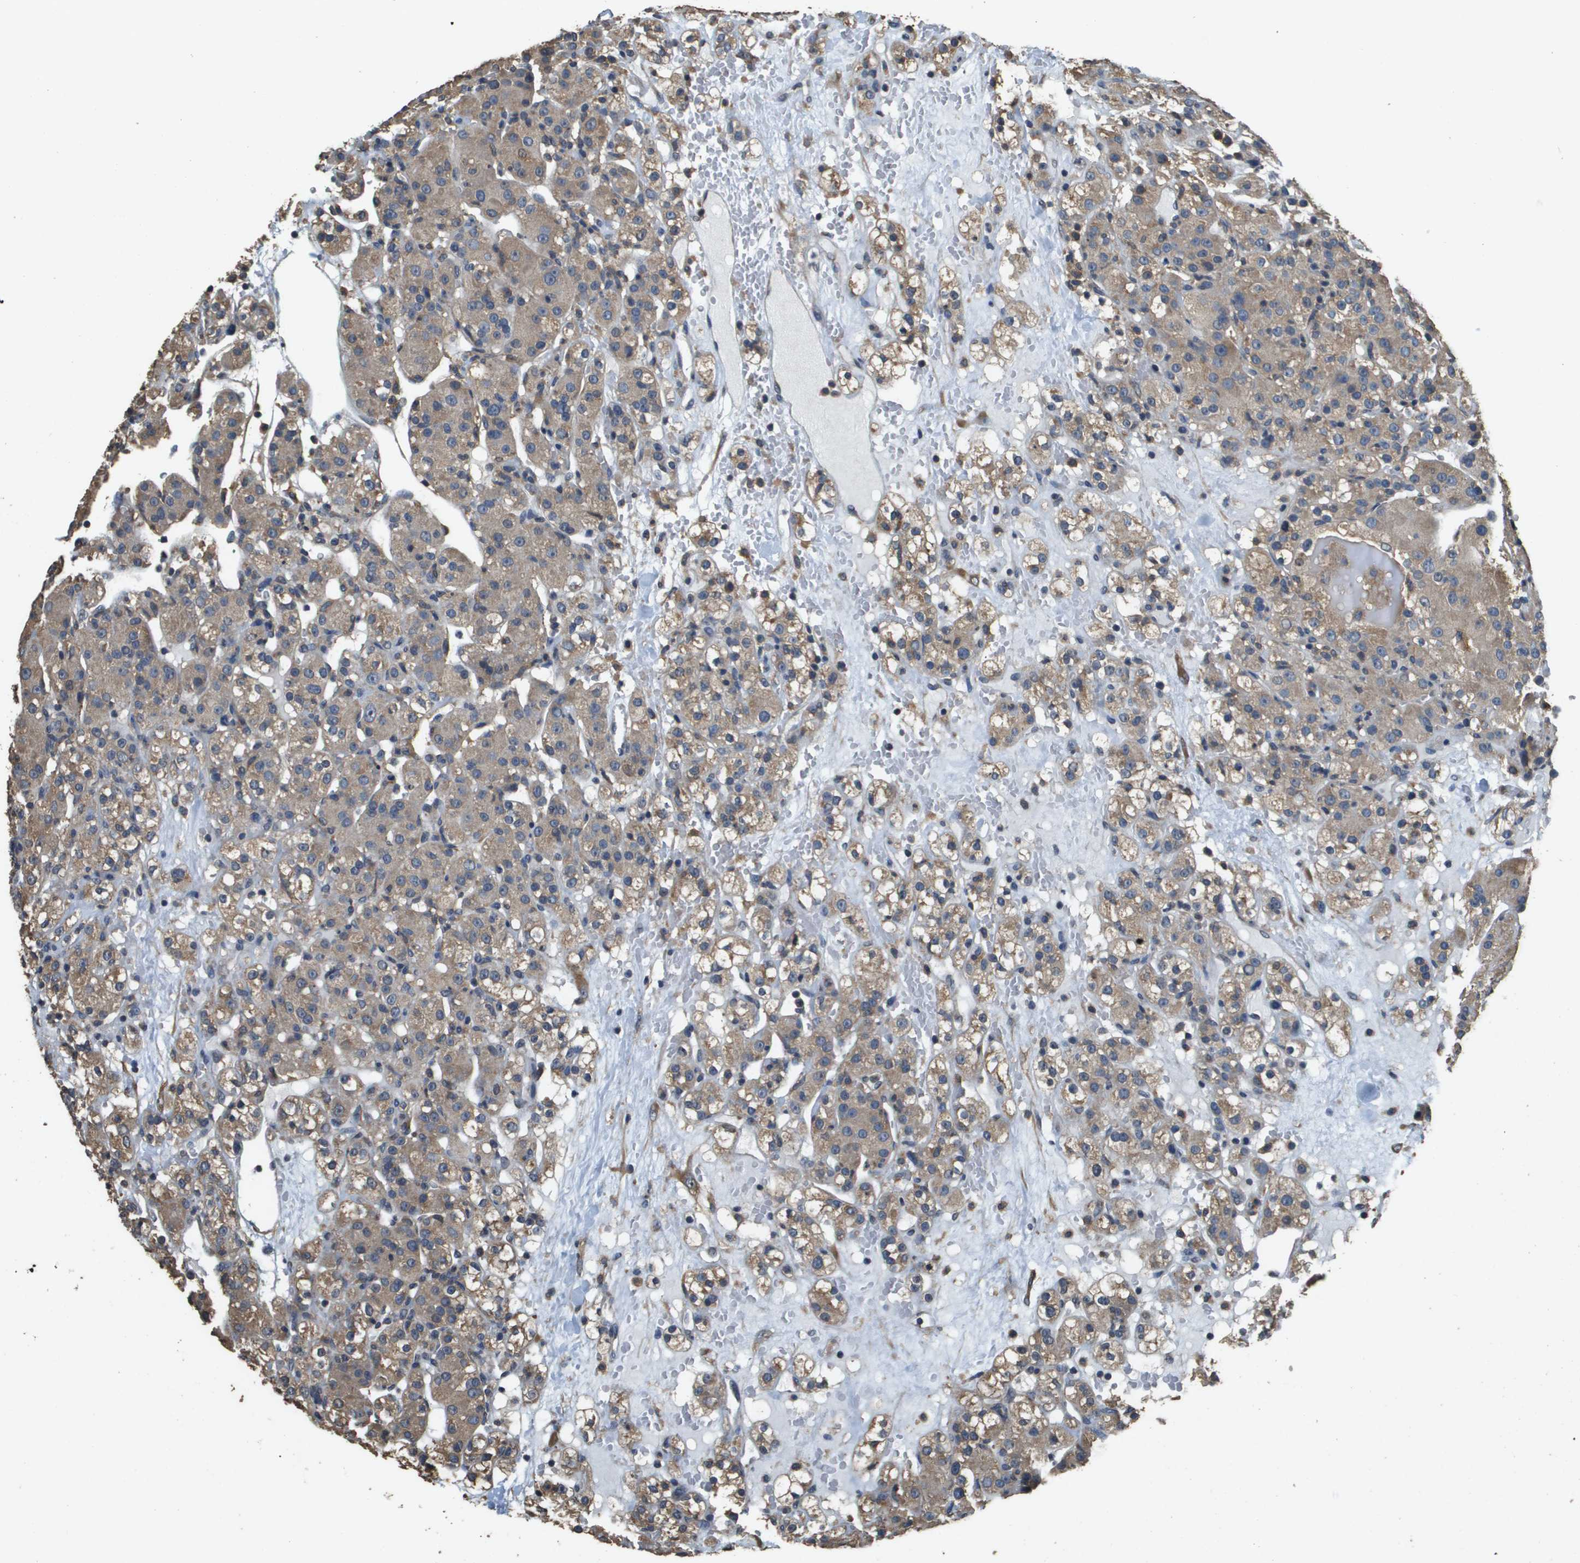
{"staining": {"intensity": "weak", "quantity": "25%-75%", "location": "cytoplasmic/membranous"}, "tissue": "renal cancer", "cell_type": "Tumor cells", "image_type": "cancer", "snomed": [{"axis": "morphology", "description": "Normal tissue, NOS"}, {"axis": "morphology", "description": "Adenocarcinoma, NOS"}, {"axis": "topography", "description": "Kidney"}], "caption": "Renal cancer (adenocarcinoma) stained with DAB (3,3'-diaminobenzidine) immunohistochemistry exhibits low levels of weak cytoplasmic/membranous expression in about 25%-75% of tumor cells.", "gene": "RAB6B", "patient": {"sex": "male", "age": 61}}